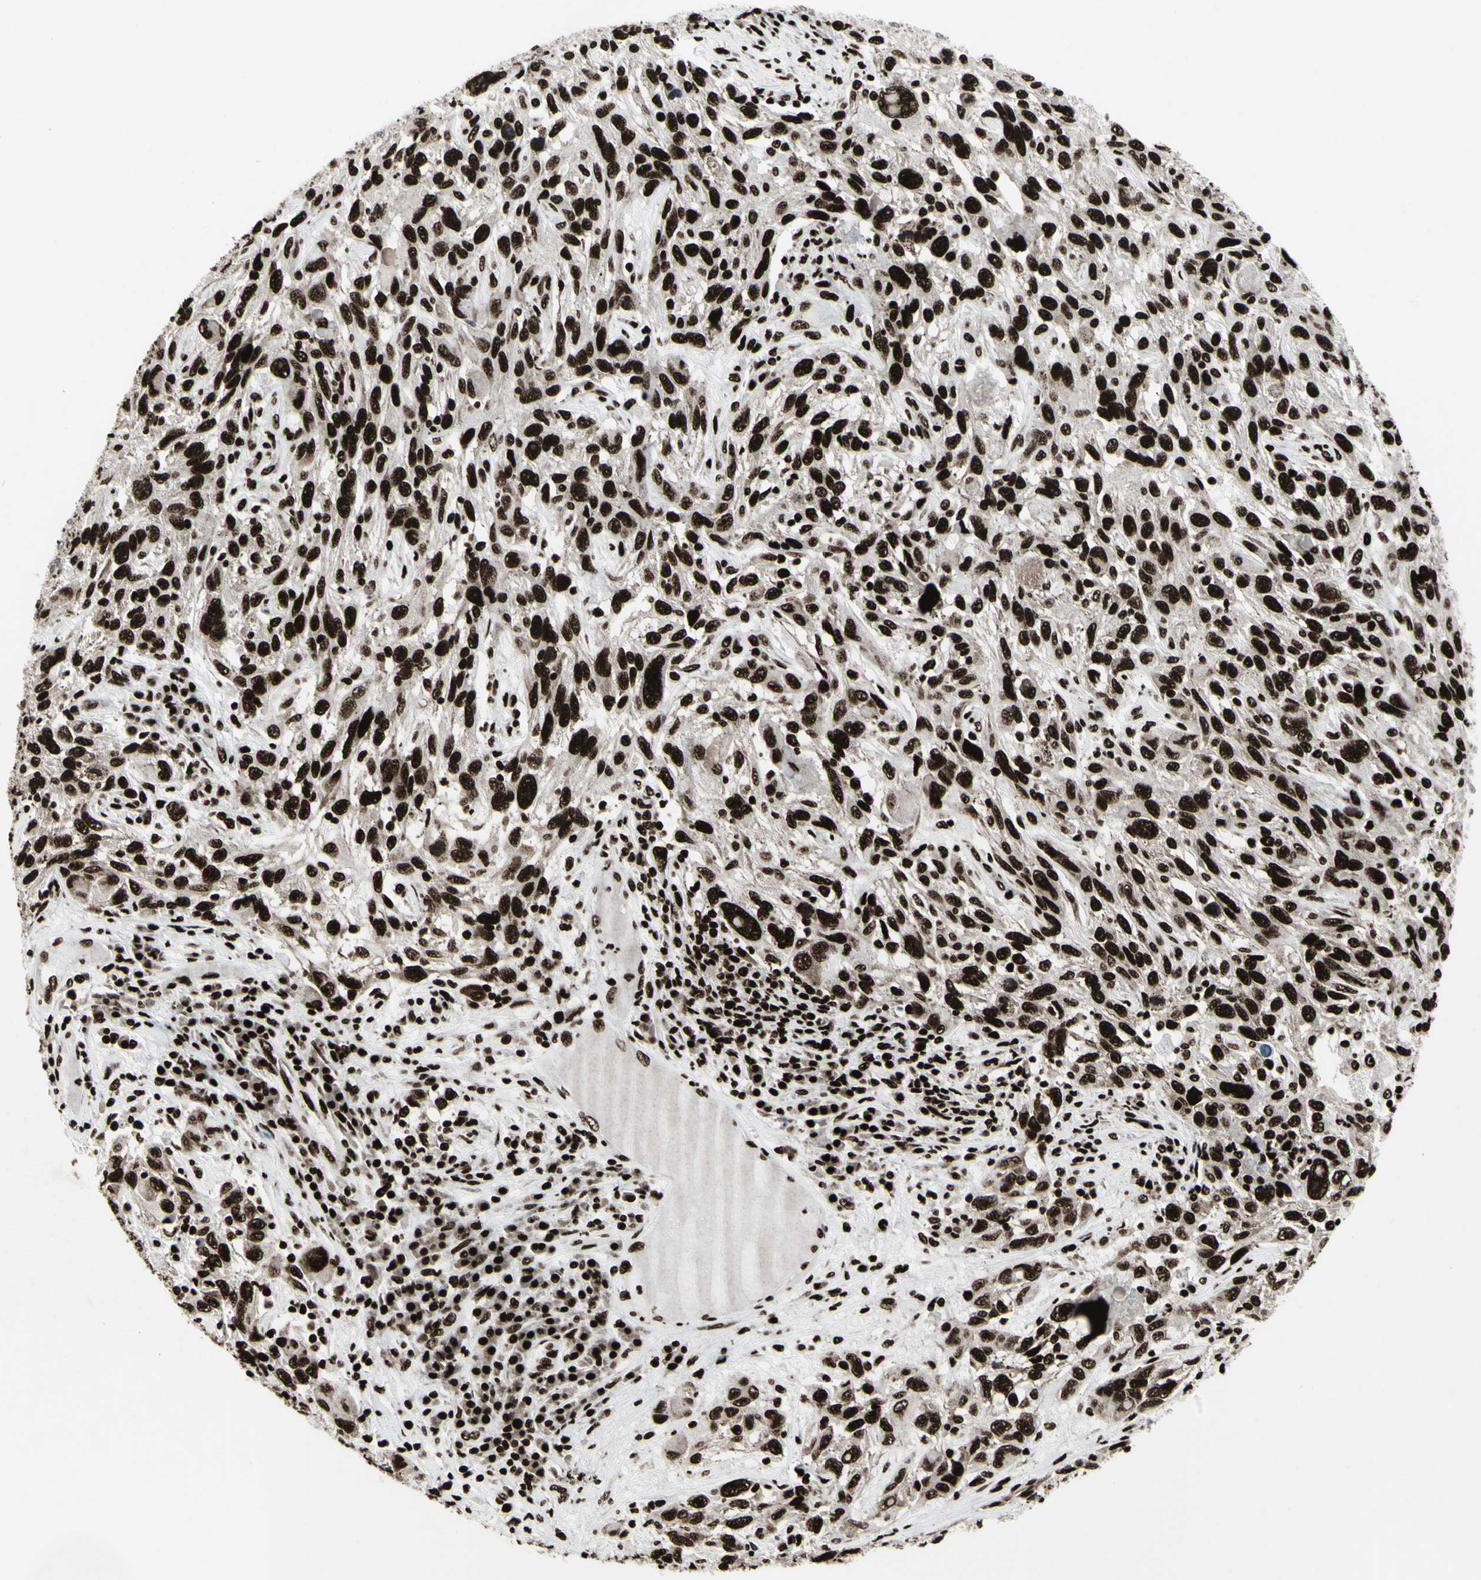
{"staining": {"intensity": "strong", "quantity": ">75%", "location": "nuclear"}, "tissue": "melanoma", "cell_type": "Tumor cells", "image_type": "cancer", "snomed": [{"axis": "morphology", "description": "Malignant melanoma, NOS"}, {"axis": "topography", "description": "Skin"}], "caption": "Protein staining of malignant melanoma tissue shows strong nuclear positivity in approximately >75% of tumor cells. The staining was performed using DAB (3,3'-diaminobenzidine) to visualize the protein expression in brown, while the nuclei were stained in blue with hematoxylin (Magnification: 20x).", "gene": "U2AF2", "patient": {"sex": "male", "age": 53}}